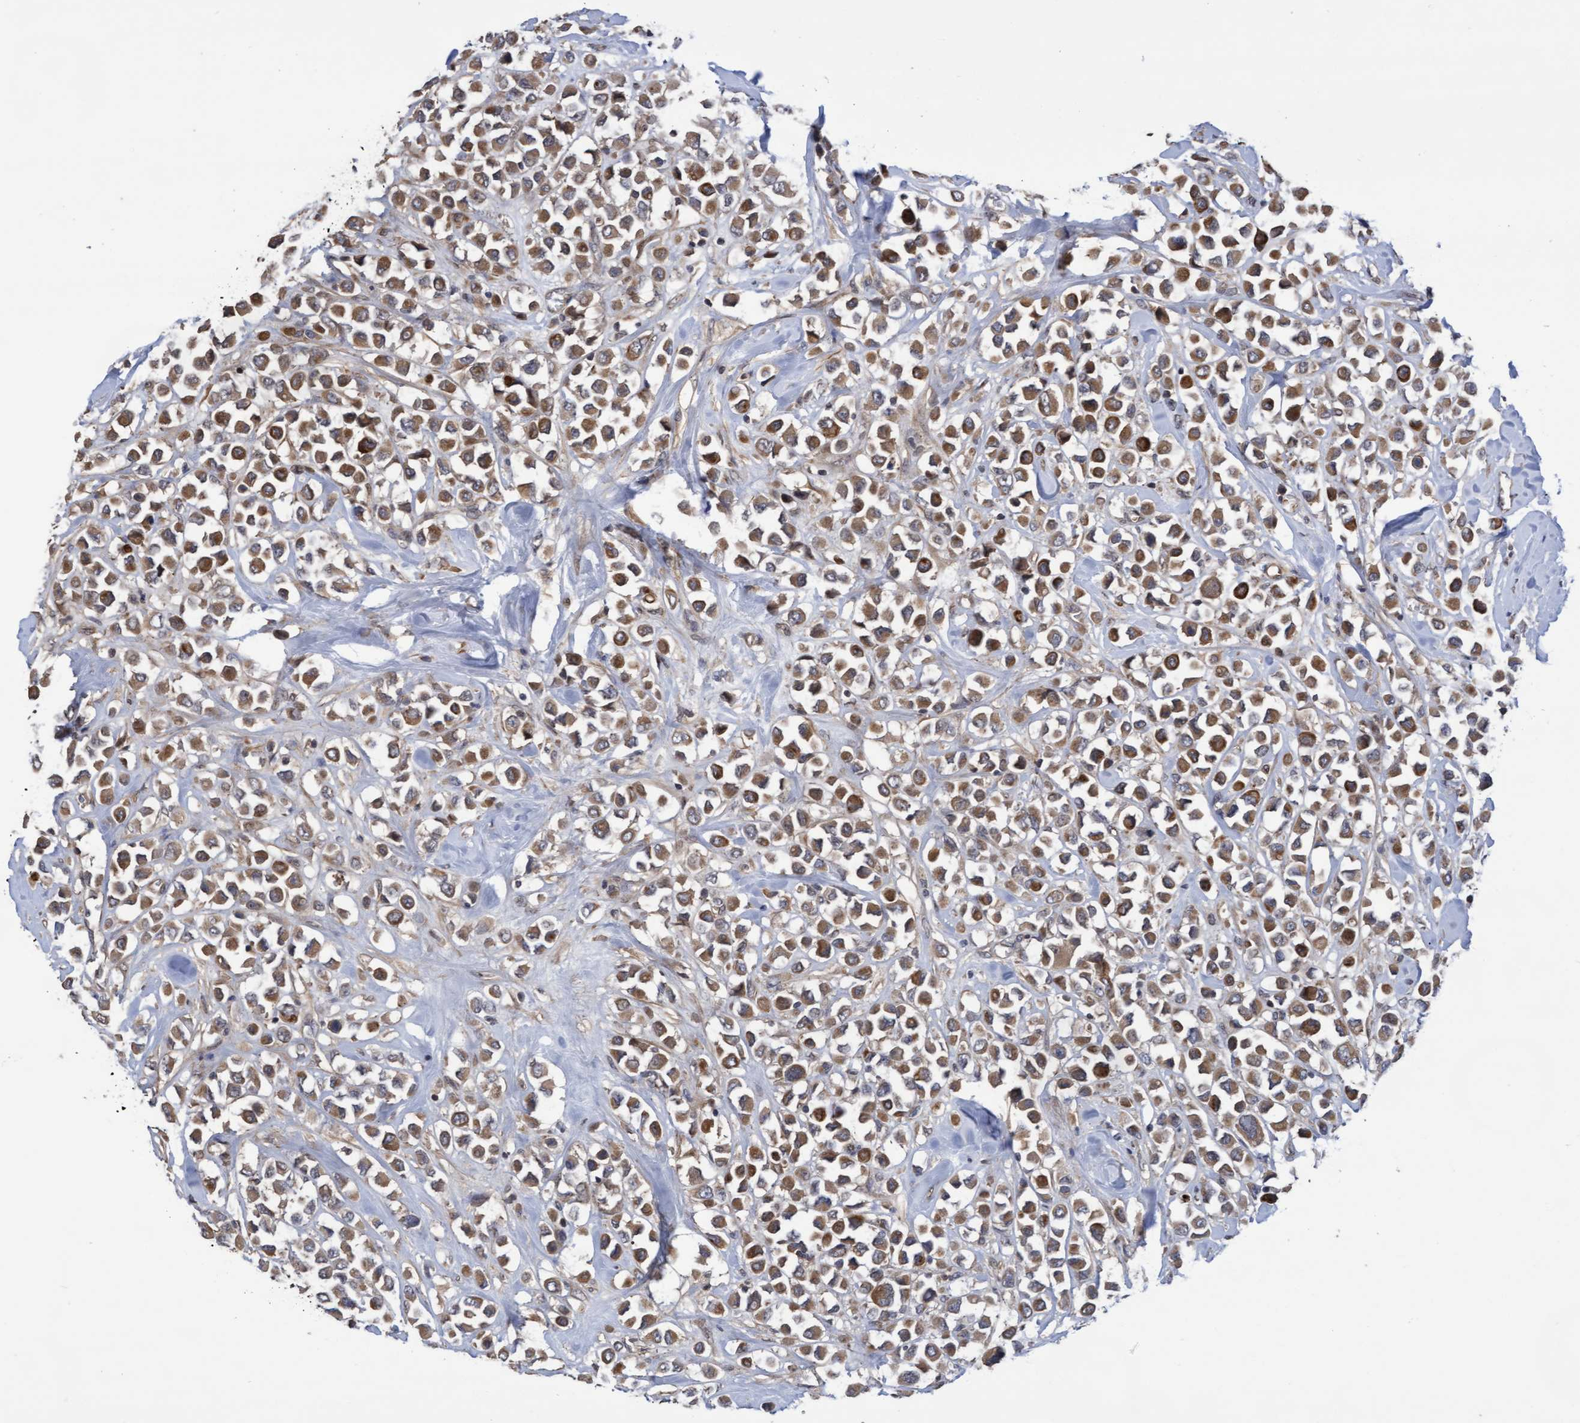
{"staining": {"intensity": "moderate", "quantity": ">75%", "location": "cytoplasmic/membranous"}, "tissue": "breast cancer", "cell_type": "Tumor cells", "image_type": "cancer", "snomed": [{"axis": "morphology", "description": "Duct carcinoma"}, {"axis": "topography", "description": "Breast"}], "caption": "Breast cancer (intraductal carcinoma) stained with a brown dye demonstrates moderate cytoplasmic/membranous positive expression in about >75% of tumor cells.", "gene": "COBL", "patient": {"sex": "female", "age": 61}}